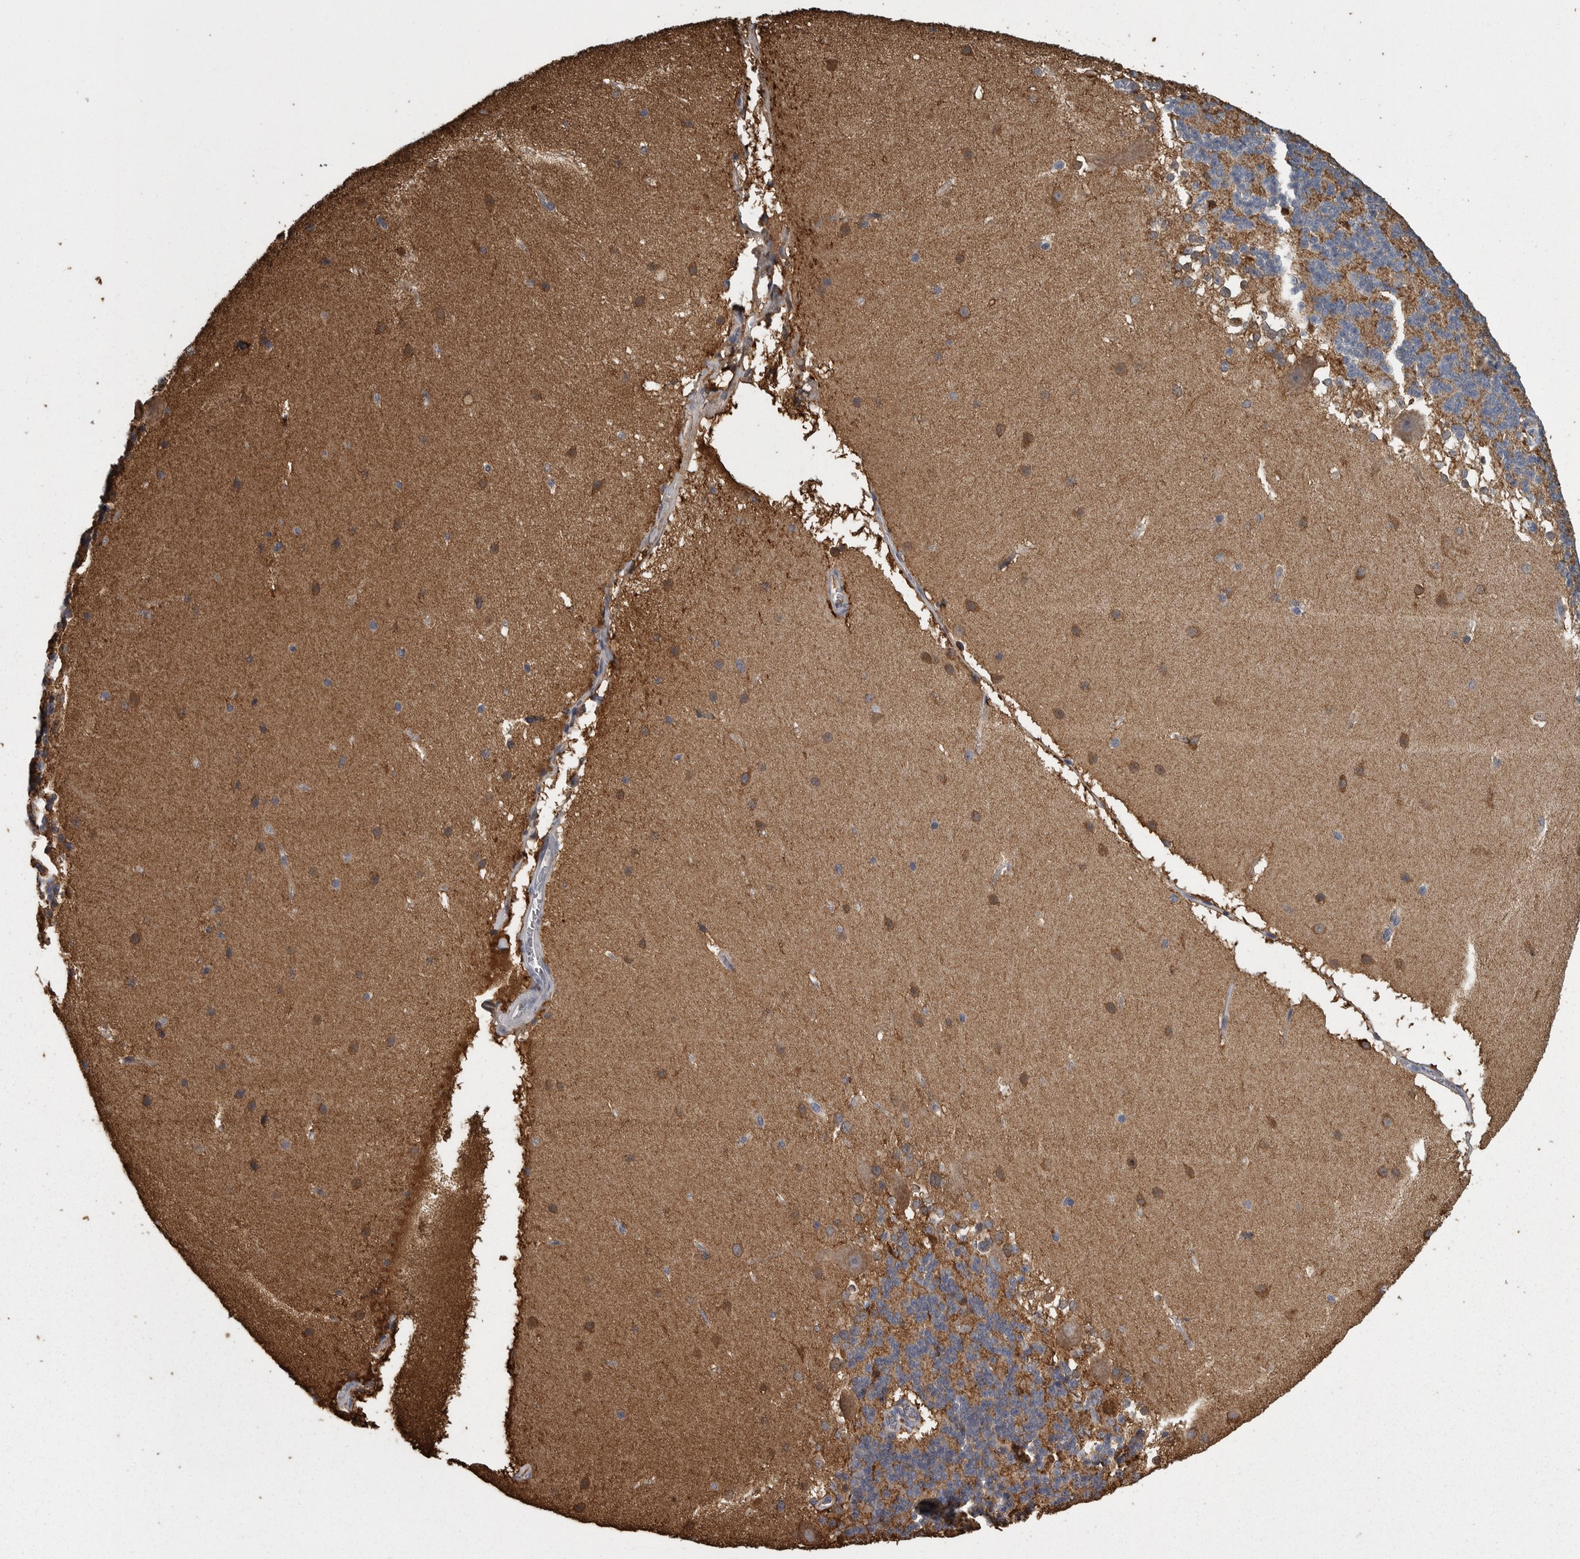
{"staining": {"intensity": "moderate", "quantity": ">75%", "location": "cytoplasmic/membranous"}, "tissue": "cerebellum", "cell_type": "Cells in granular layer", "image_type": "normal", "snomed": [{"axis": "morphology", "description": "Normal tissue, NOS"}, {"axis": "topography", "description": "Cerebellum"}], "caption": "Cerebellum stained with immunohistochemistry (IHC) demonstrates moderate cytoplasmic/membranous expression in about >75% of cells in granular layer. The staining was performed using DAB (3,3'-diaminobenzidine) to visualize the protein expression in brown, while the nuclei were stained in blue with hematoxylin (Magnification: 20x).", "gene": "FRK", "patient": {"sex": "female", "age": 19}}